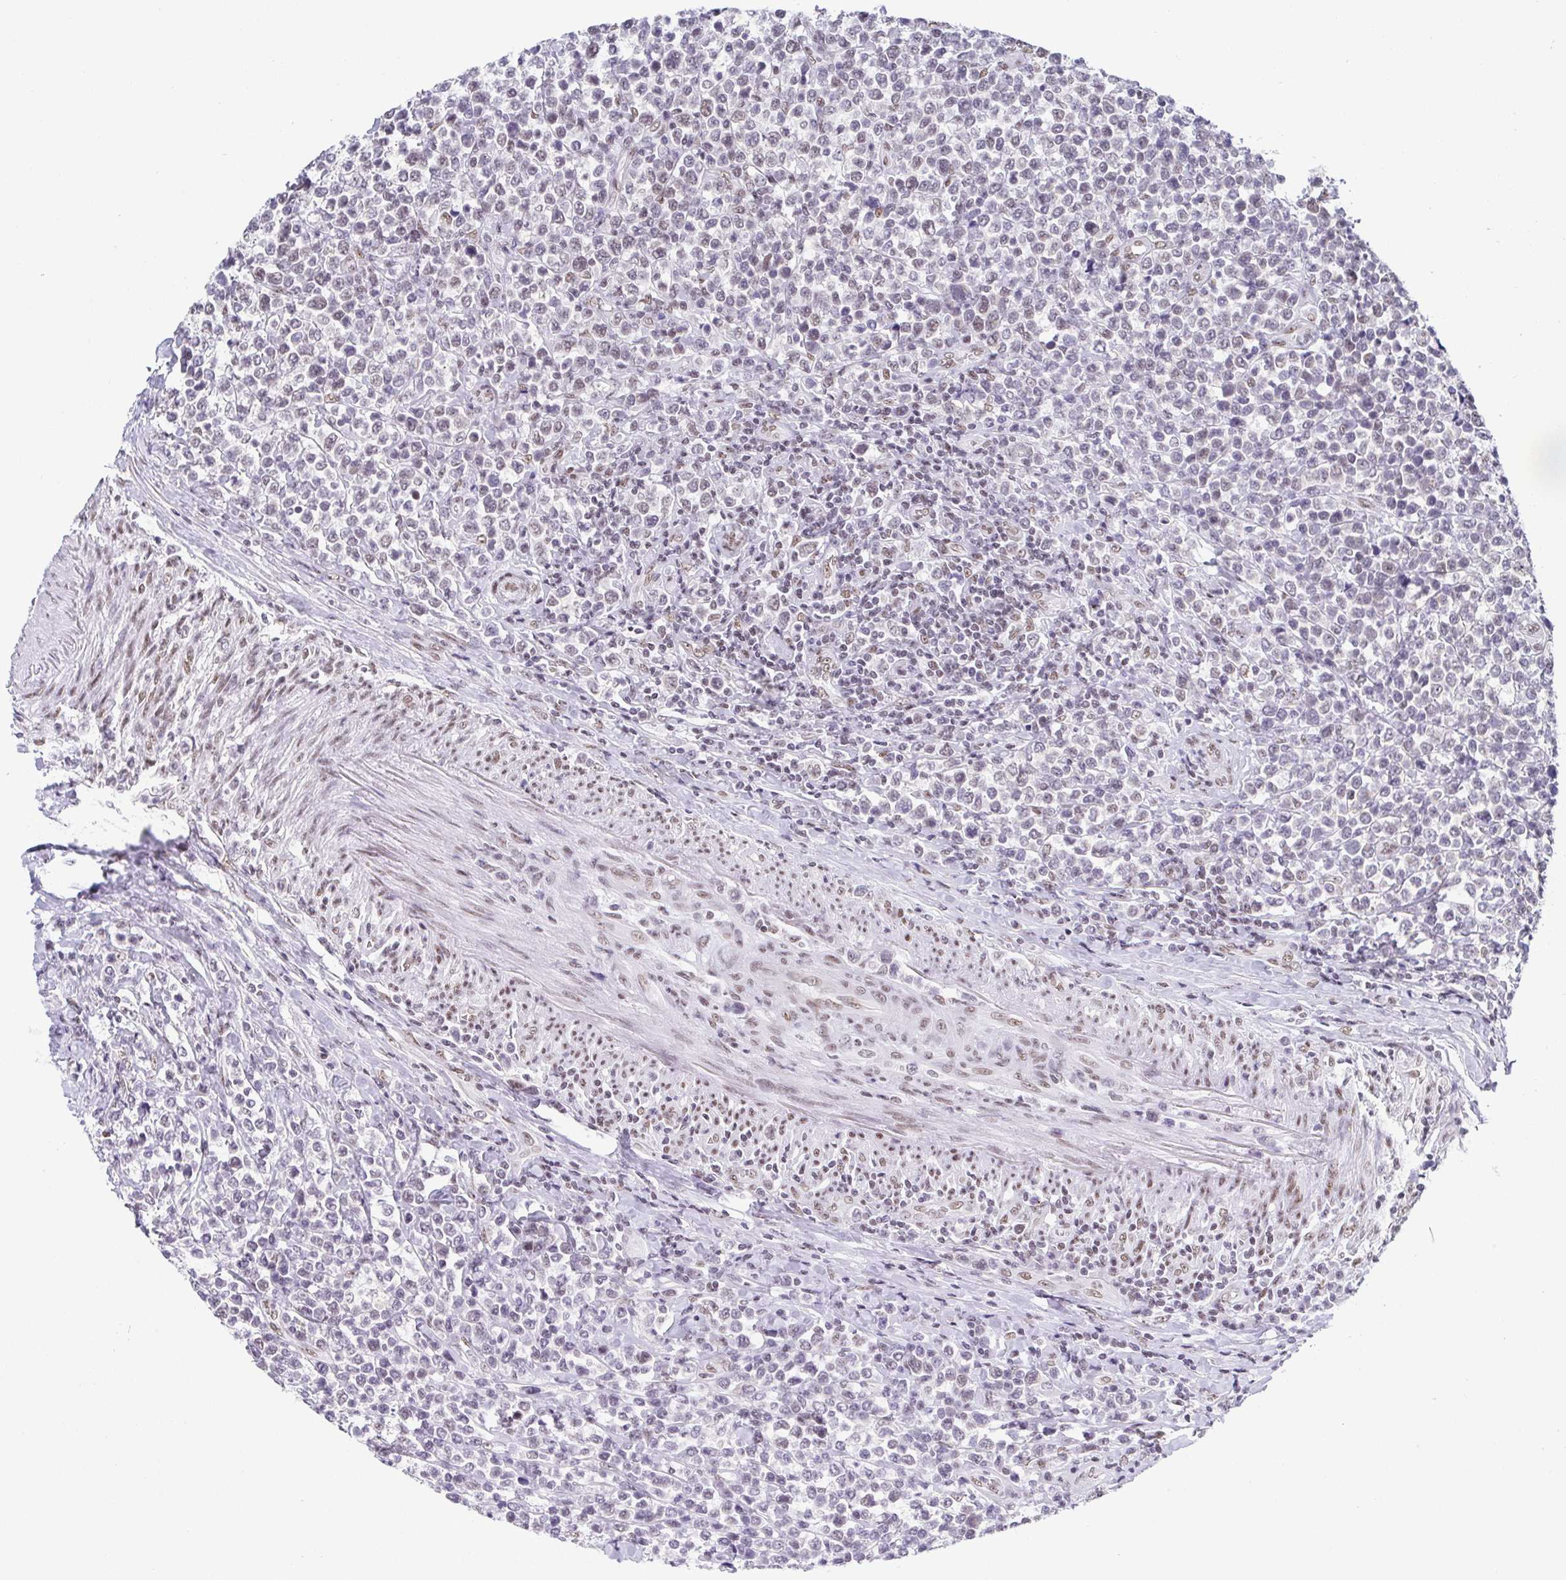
{"staining": {"intensity": "weak", "quantity": "25%-75%", "location": "nuclear"}, "tissue": "lymphoma", "cell_type": "Tumor cells", "image_type": "cancer", "snomed": [{"axis": "morphology", "description": "Malignant lymphoma, non-Hodgkin's type, High grade"}, {"axis": "topography", "description": "Soft tissue"}], "caption": "Immunohistochemical staining of human malignant lymphoma, non-Hodgkin's type (high-grade) shows weak nuclear protein positivity in about 25%-75% of tumor cells.", "gene": "SLC7A10", "patient": {"sex": "female", "age": 56}}